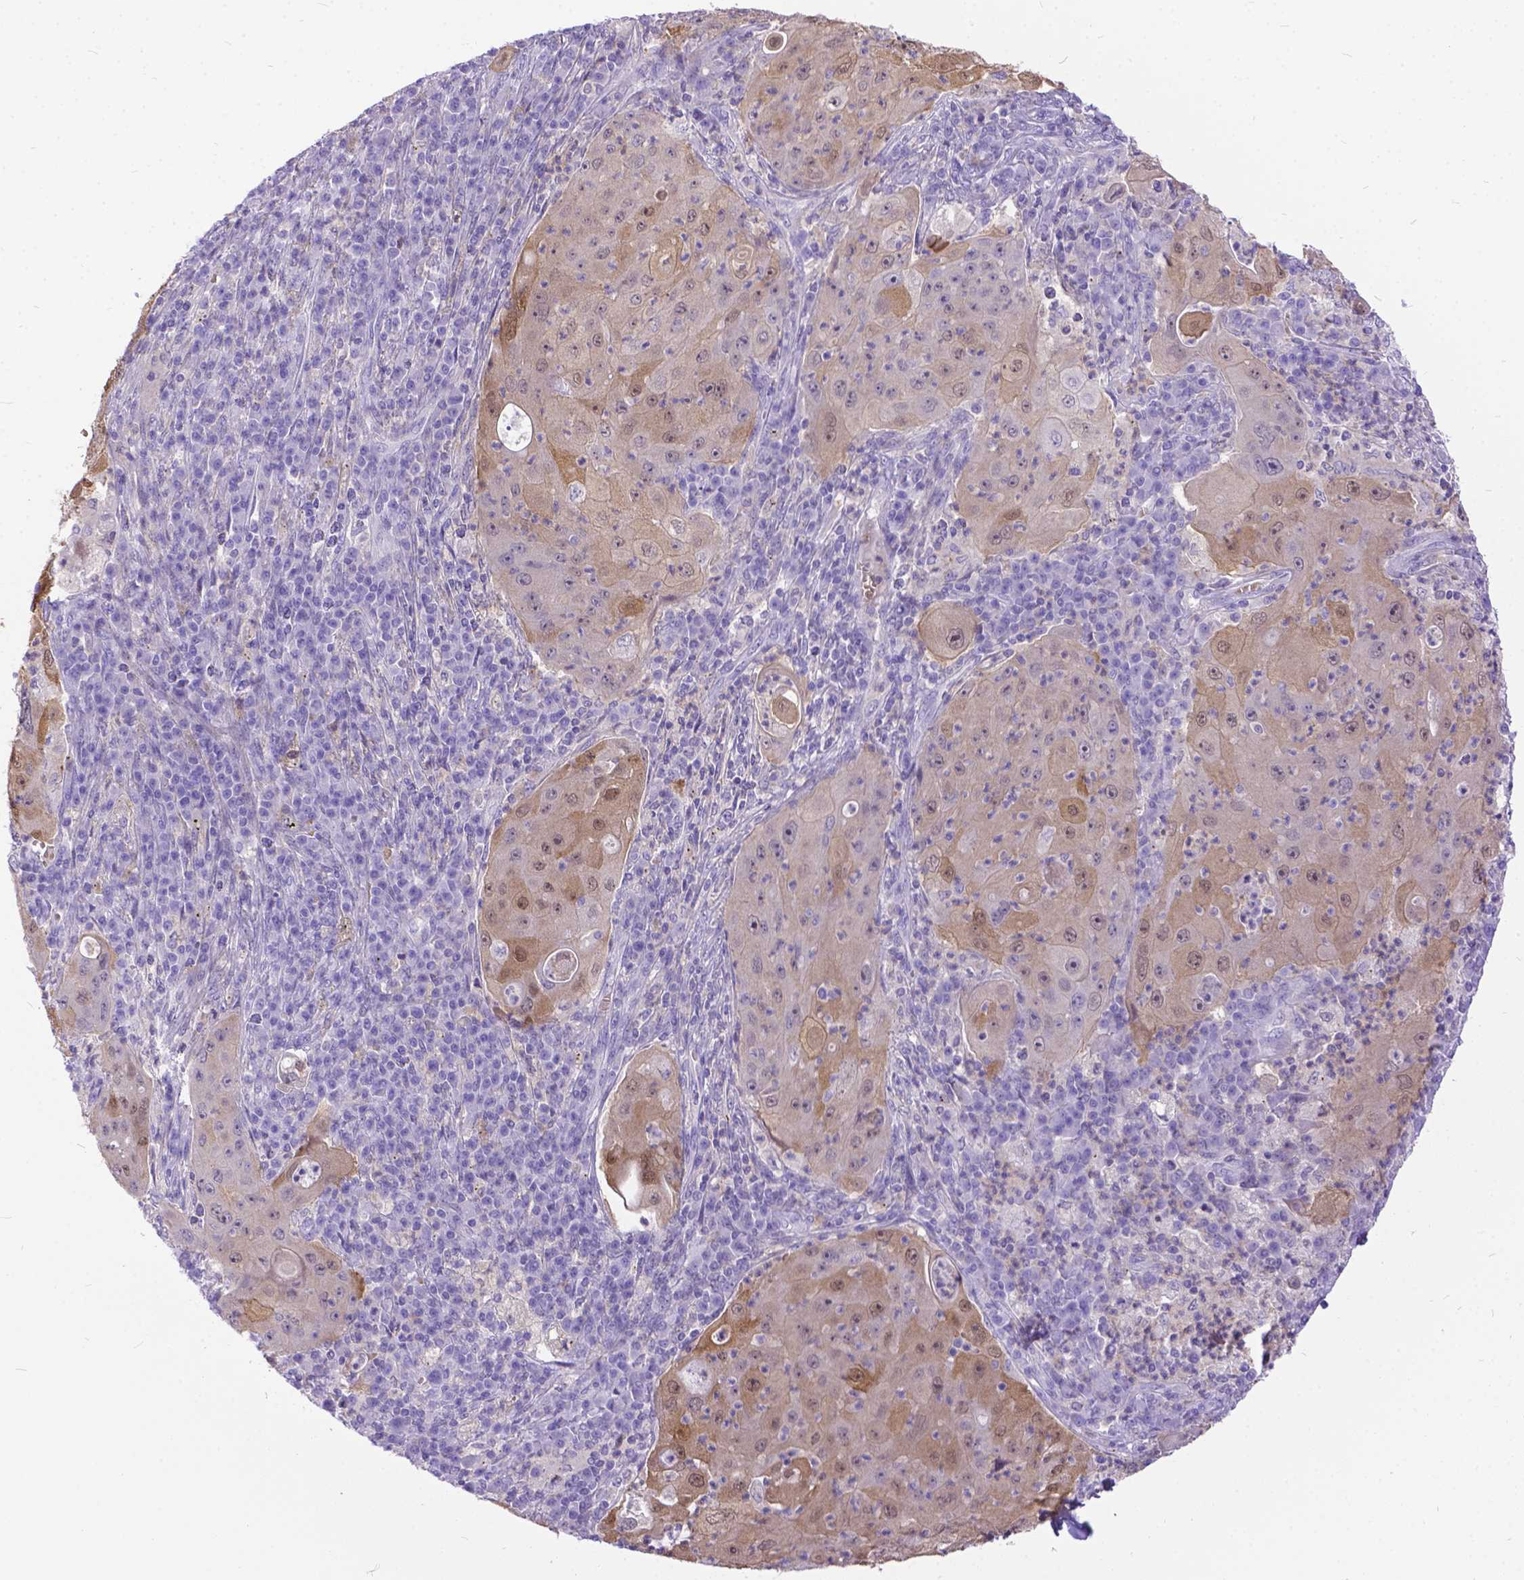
{"staining": {"intensity": "weak", "quantity": ">75%", "location": "cytoplasmic/membranous,nuclear"}, "tissue": "lung cancer", "cell_type": "Tumor cells", "image_type": "cancer", "snomed": [{"axis": "morphology", "description": "Squamous cell carcinoma, NOS"}, {"axis": "topography", "description": "Lung"}], "caption": "Weak cytoplasmic/membranous and nuclear protein expression is identified in about >75% of tumor cells in lung cancer.", "gene": "TMEM169", "patient": {"sex": "female", "age": 59}}